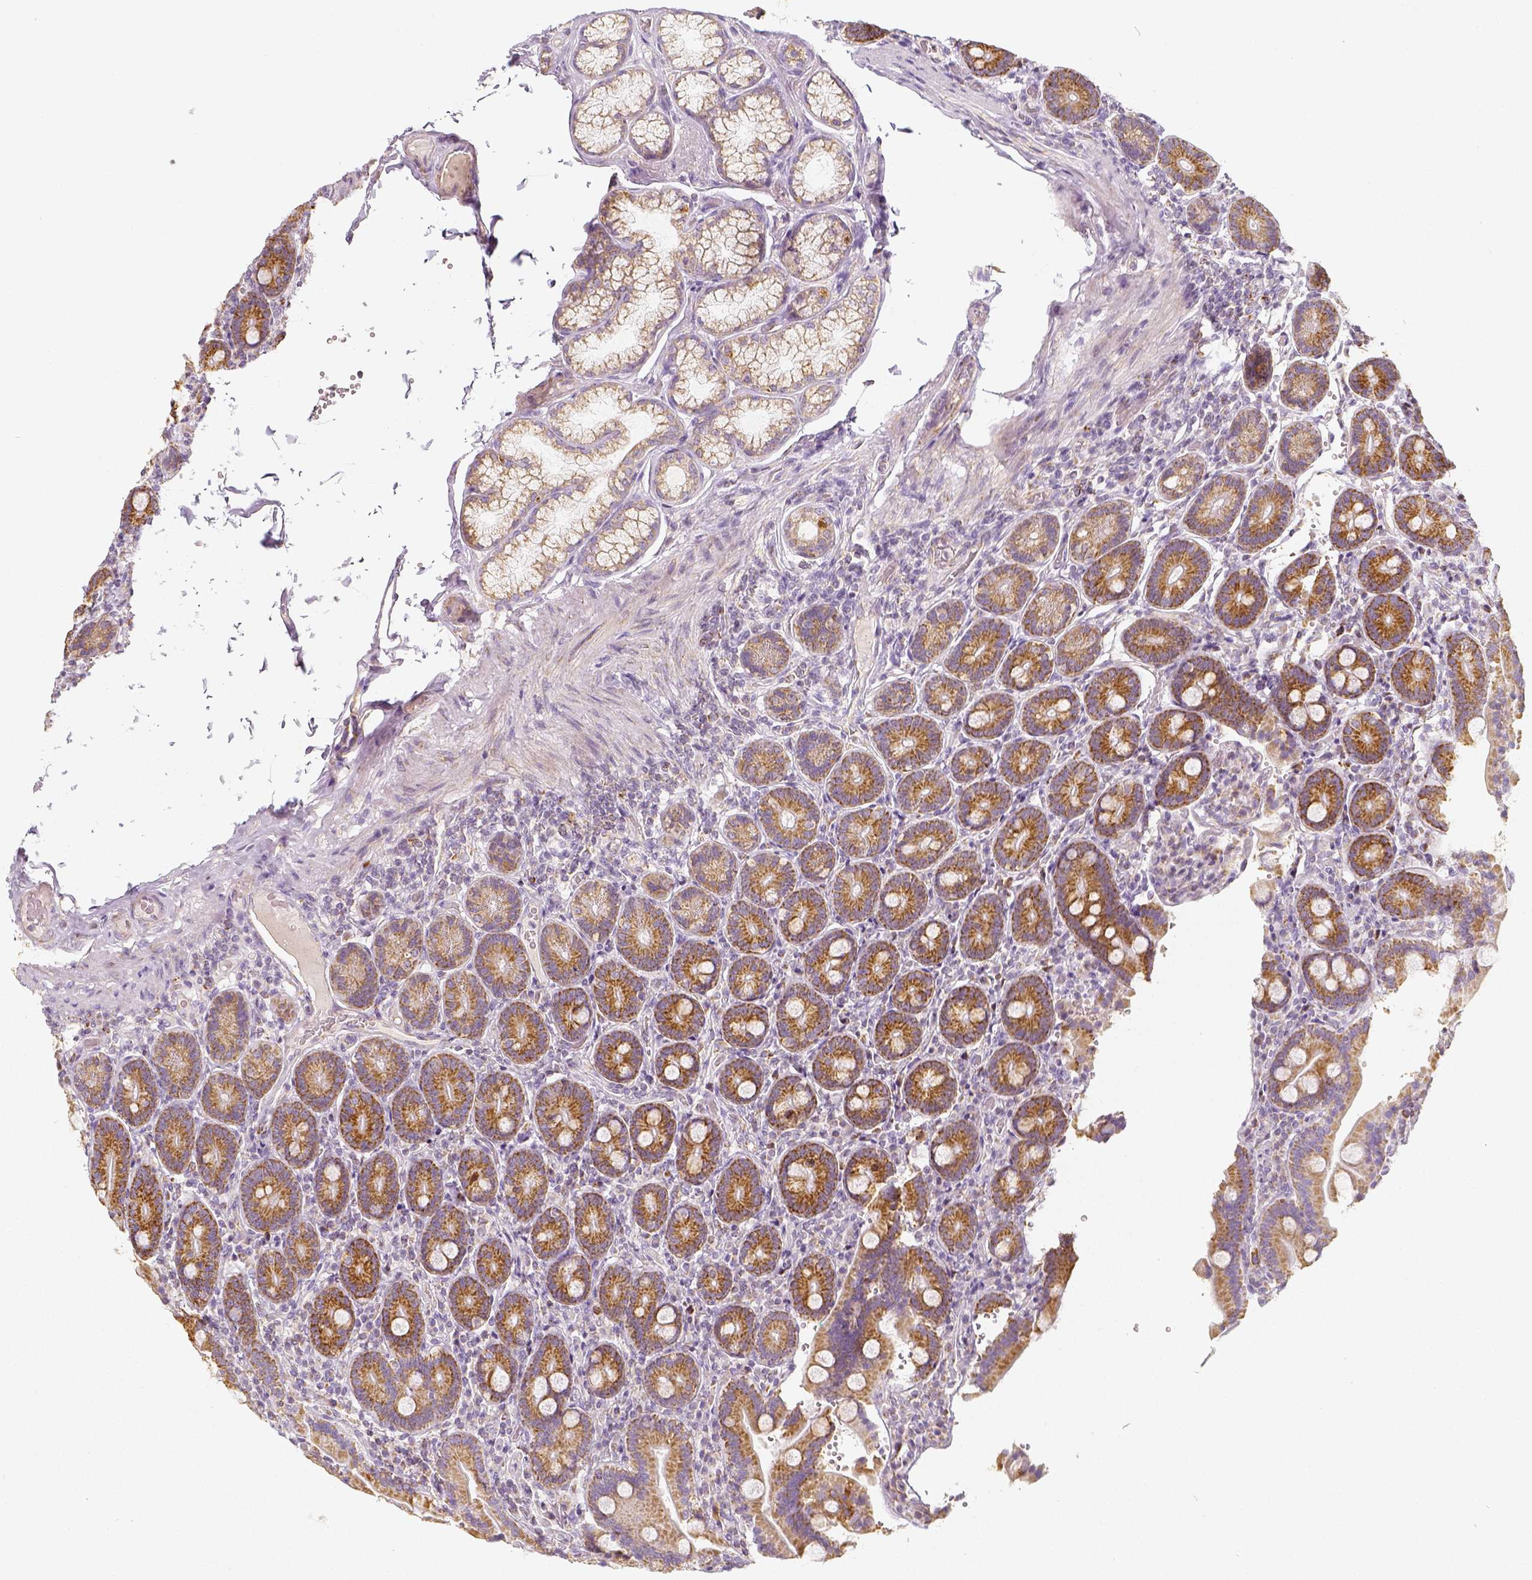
{"staining": {"intensity": "moderate", "quantity": ">75%", "location": "cytoplasmic/membranous"}, "tissue": "duodenum", "cell_type": "Glandular cells", "image_type": "normal", "snomed": [{"axis": "morphology", "description": "Normal tissue, NOS"}, {"axis": "topography", "description": "Duodenum"}], "caption": "This is a micrograph of immunohistochemistry staining of unremarkable duodenum, which shows moderate staining in the cytoplasmic/membranous of glandular cells.", "gene": "PGAM5", "patient": {"sex": "female", "age": 62}}